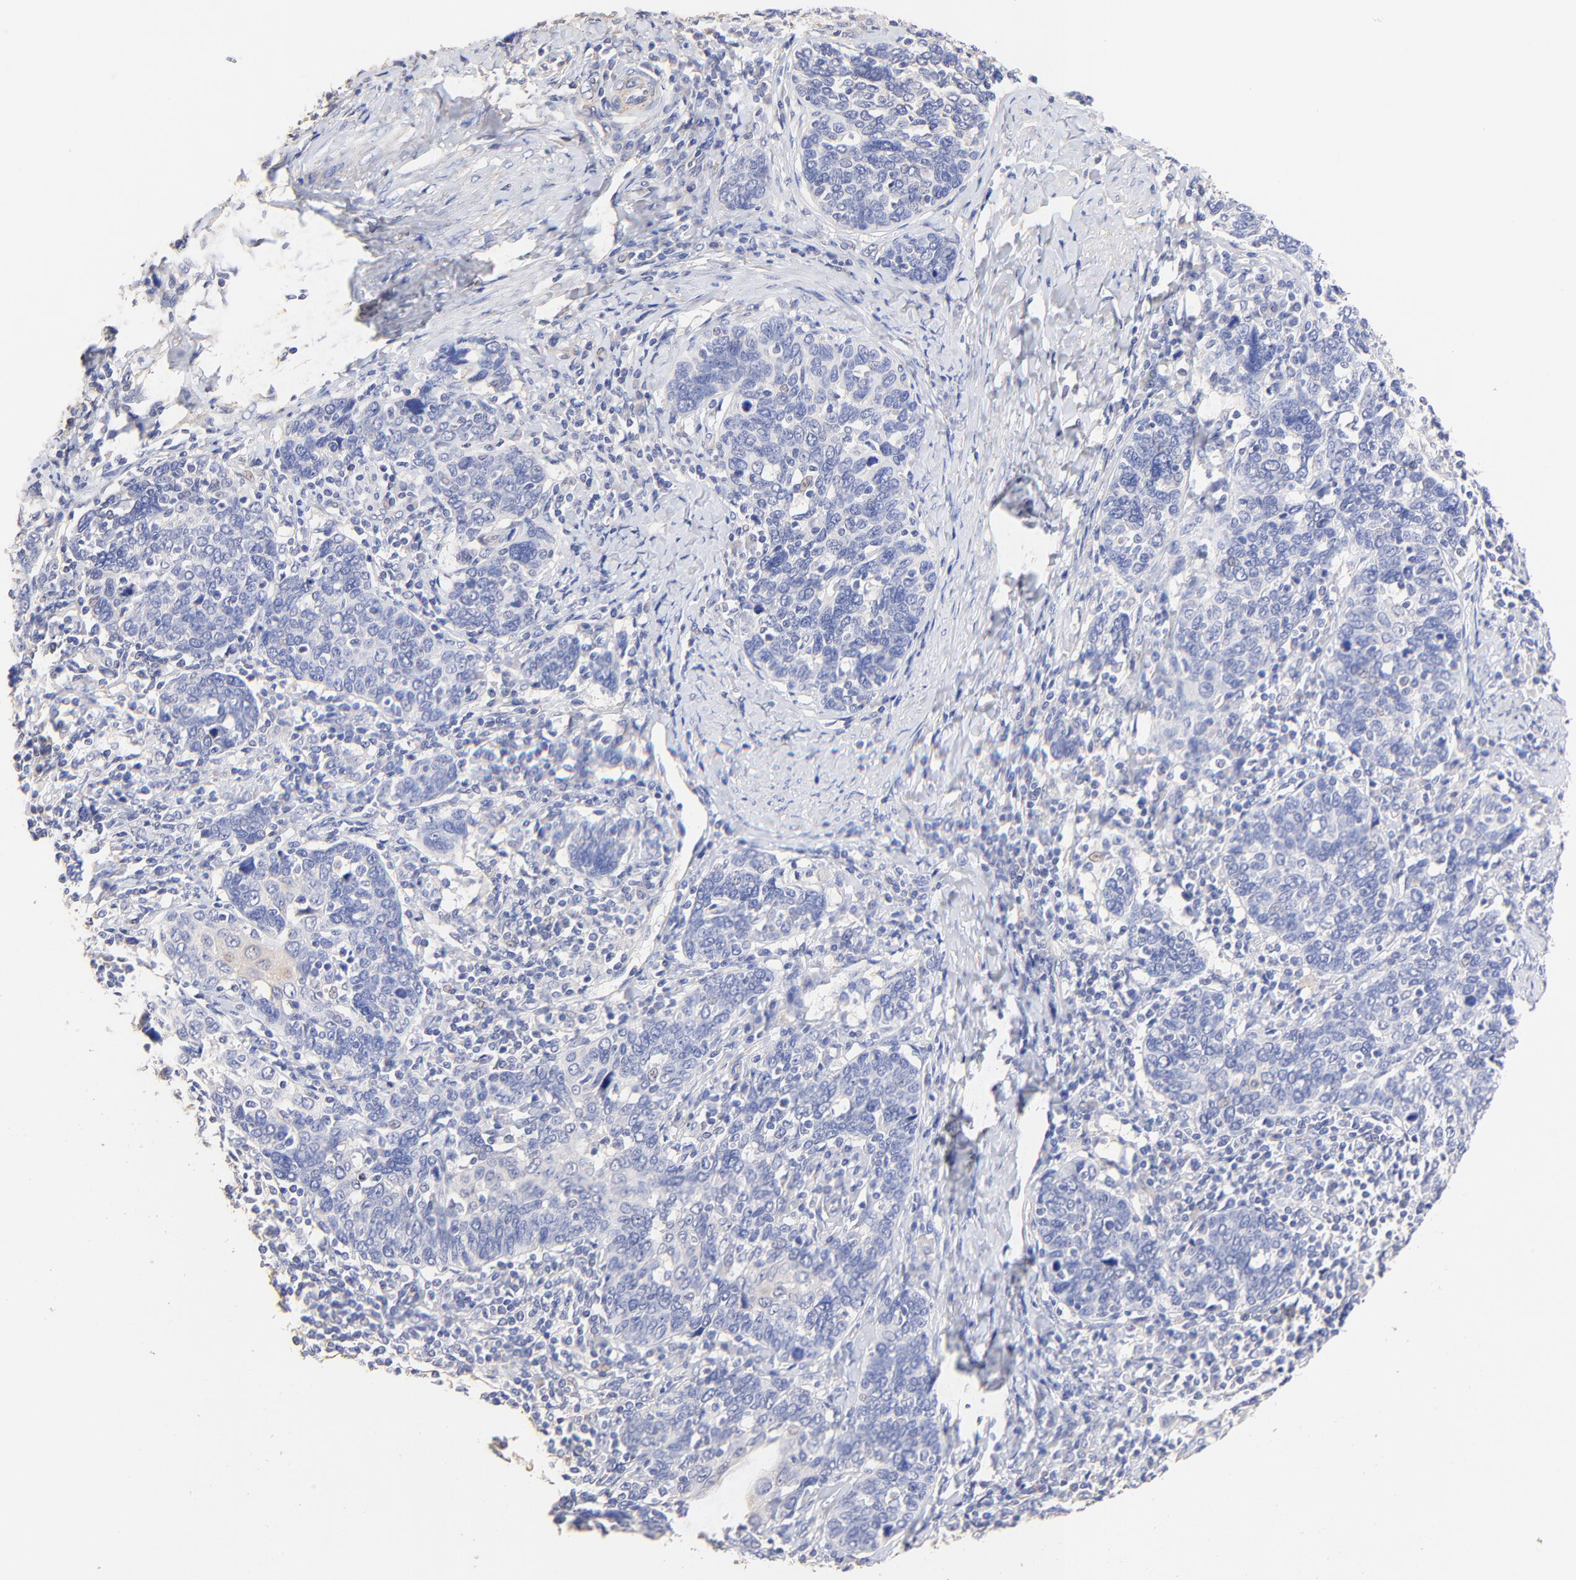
{"staining": {"intensity": "negative", "quantity": "none", "location": "none"}, "tissue": "cervical cancer", "cell_type": "Tumor cells", "image_type": "cancer", "snomed": [{"axis": "morphology", "description": "Squamous cell carcinoma, NOS"}, {"axis": "topography", "description": "Cervix"}], "caption": "High power microscopy image of an IHC image of cervical squamous cell carcinoma, revealing no significant staining in tumor cells.", "gene": "ACTRT1", "patient": {"sex": "female", "age": 41}}